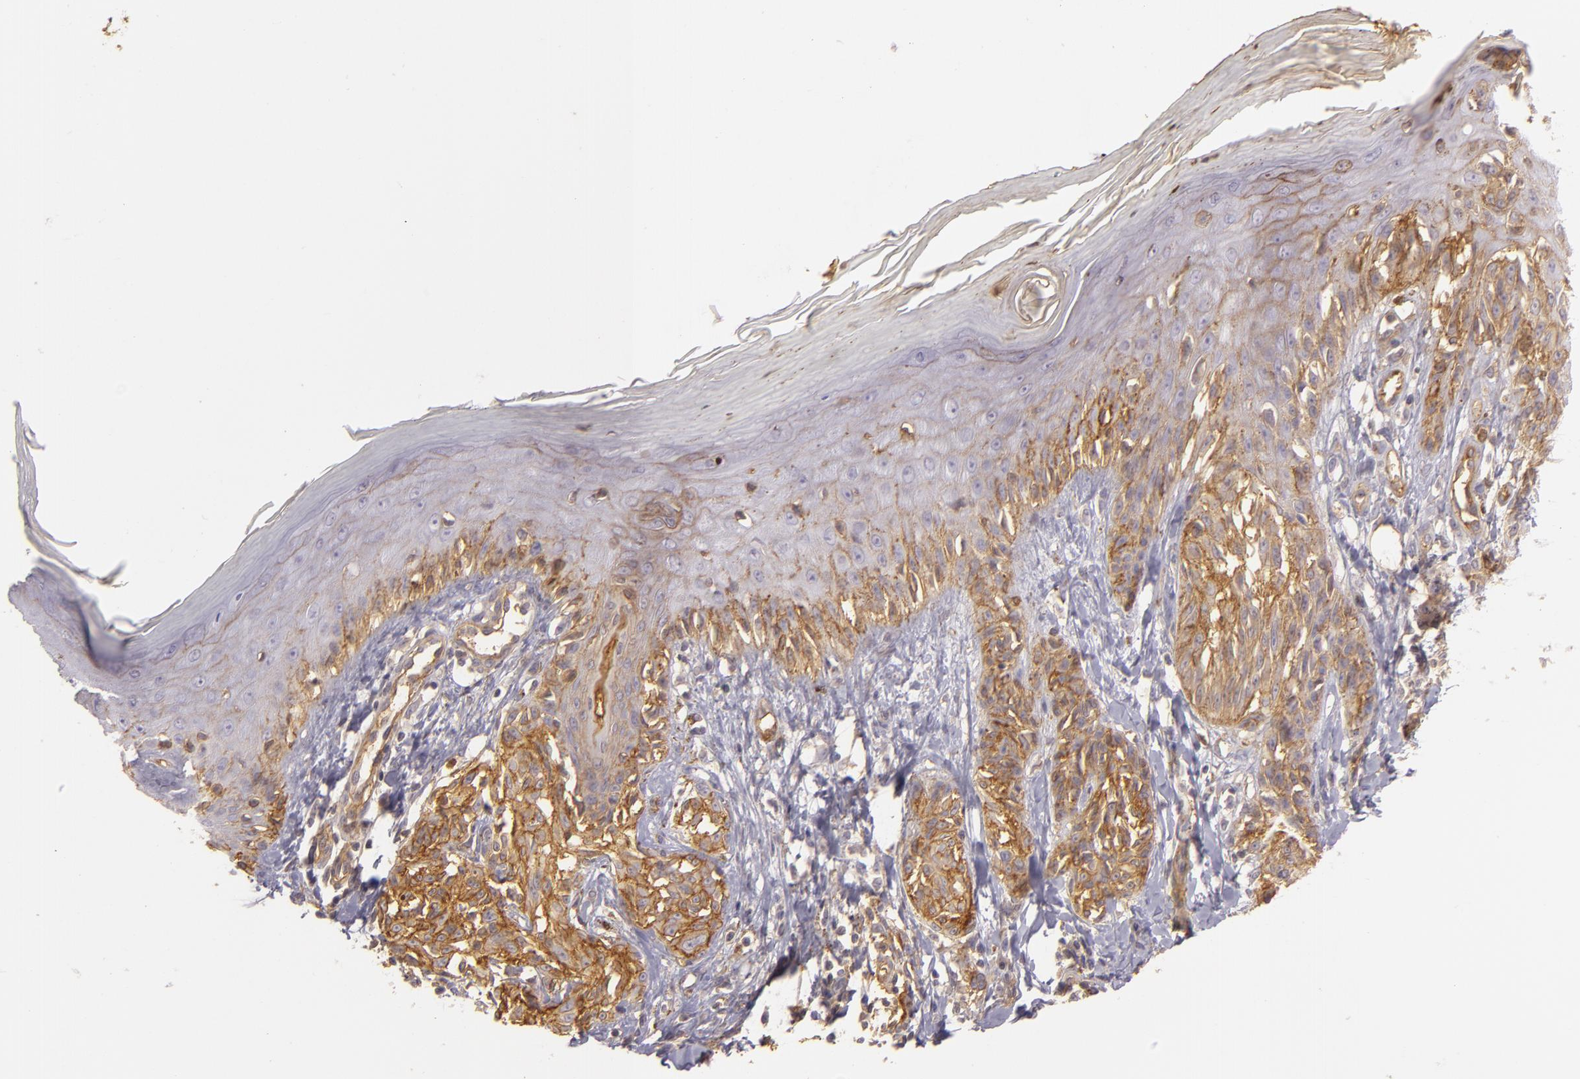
{"staining": {"intensity": "moderate", "quantity": ">75%", "location": "cytoplasmic/membranous"}, "tissue": "melanoma", "cell_type": "Tumor cells", "image_type": "cancer", "snomed": [{"axis": "morphology", "description": "Malignant melanoma, NOS"}, {"axis": "topography", "description": "Skin"}], "caption": "Brown immunohistochemical staining in melanoma demonstrates moderate cytoplasmic/membranous staining in about >75% of tumor cells.", "gene": "CD59", "patient": {"sex": "female", "age": 77}}